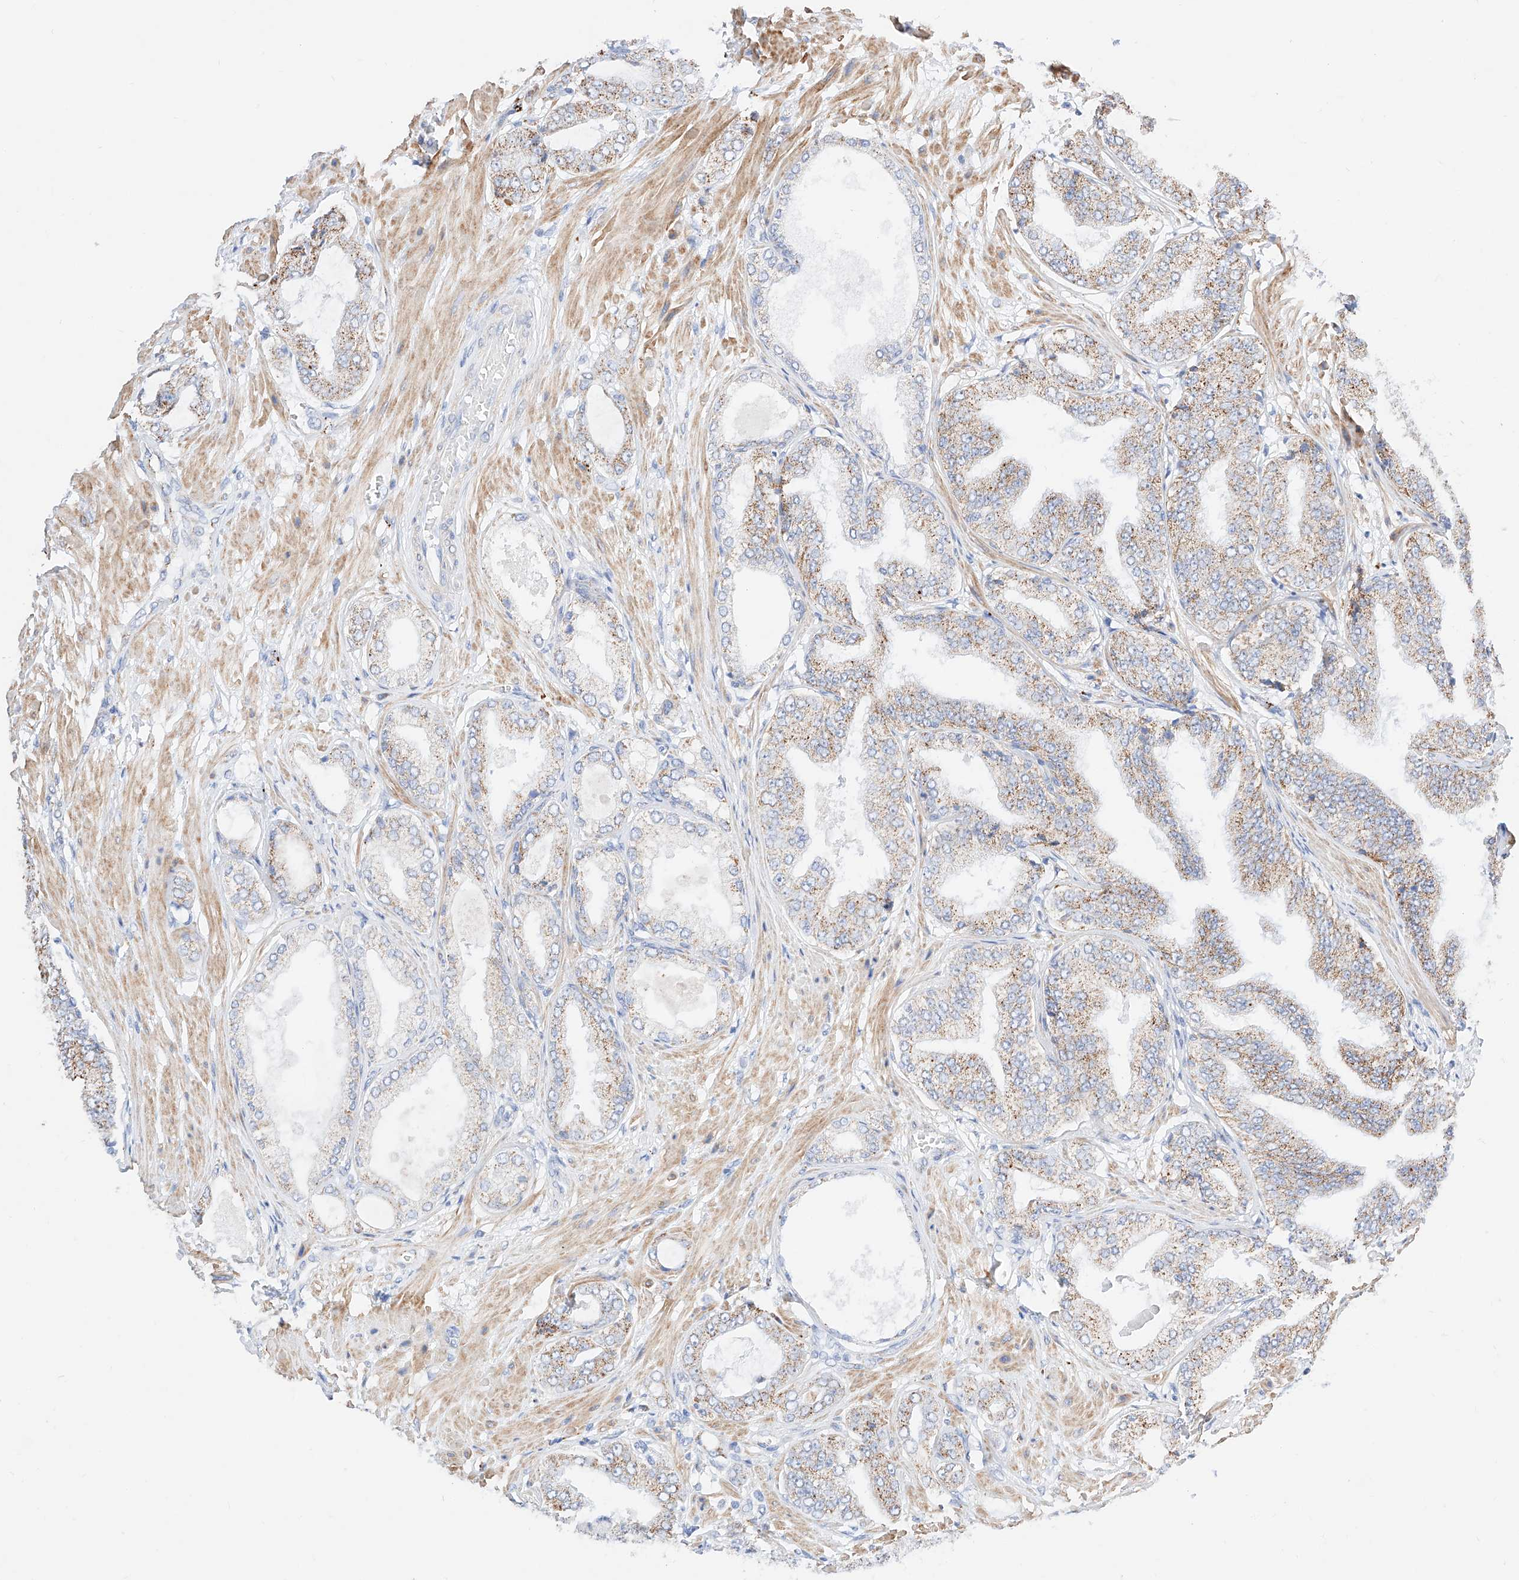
{"staining": {"intensity": "moderate", "quantity": "25%-75%", "location": "cytoplasmic/membranous"}, "tissue": "prostate cancer", "cell_type": "Tumor cells", "image_type": "cancer", "snomed": [{"axis": "morphology", "description": "Adenocarcinoma, Low grade"}, {"axis": "topography", "description": "Prostate"}], "caption": "This is an image of IHC staining of prostate cancer (adenocarcinoma (low-grade)), which shows moderate positivity in the cytoplasmic/membranous of tumor cells.", "gene": "C6orf62", "patient": {"sex": "male", "age": 63}}